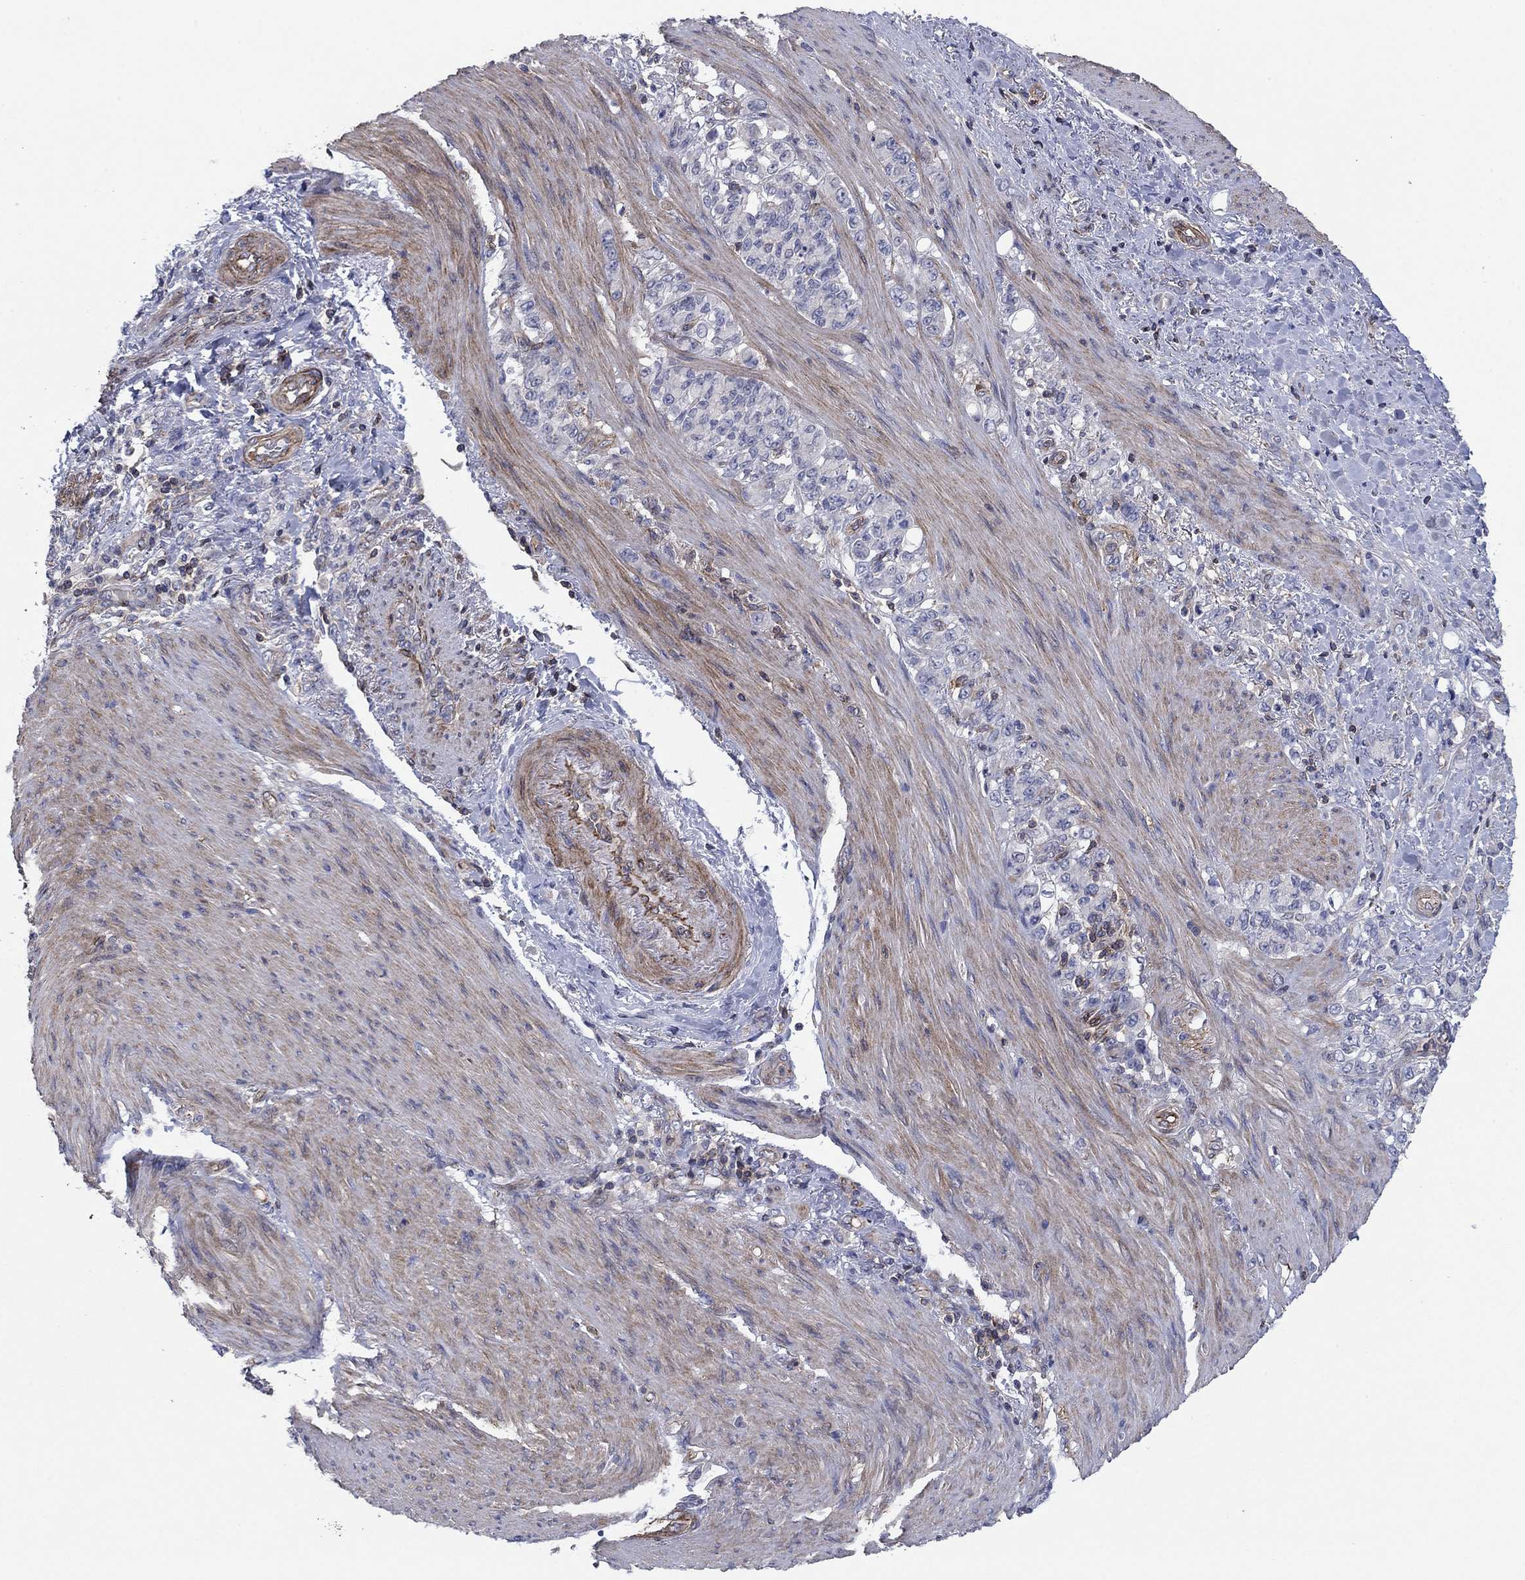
{"staining": {"intensity": "negative", "quantity": "none", "location": "none"}, "tissue": "stomach cancer", "cell_type": "Tumor cells", "image_type": "cancer", "snomed": [{"axis": "morphology", "description": "Normal tissue, NOS"}, {"axis": "morphology", "description": "Adenocarcinoma, NOS"}, {"axis": "topography", "description": "Stomach"}], "caption": "A micrograph of human stomach cancer is negative for staining in tumor cells.", "gene": "PSD4", "patient": {"sex": "female", "age": 79}}